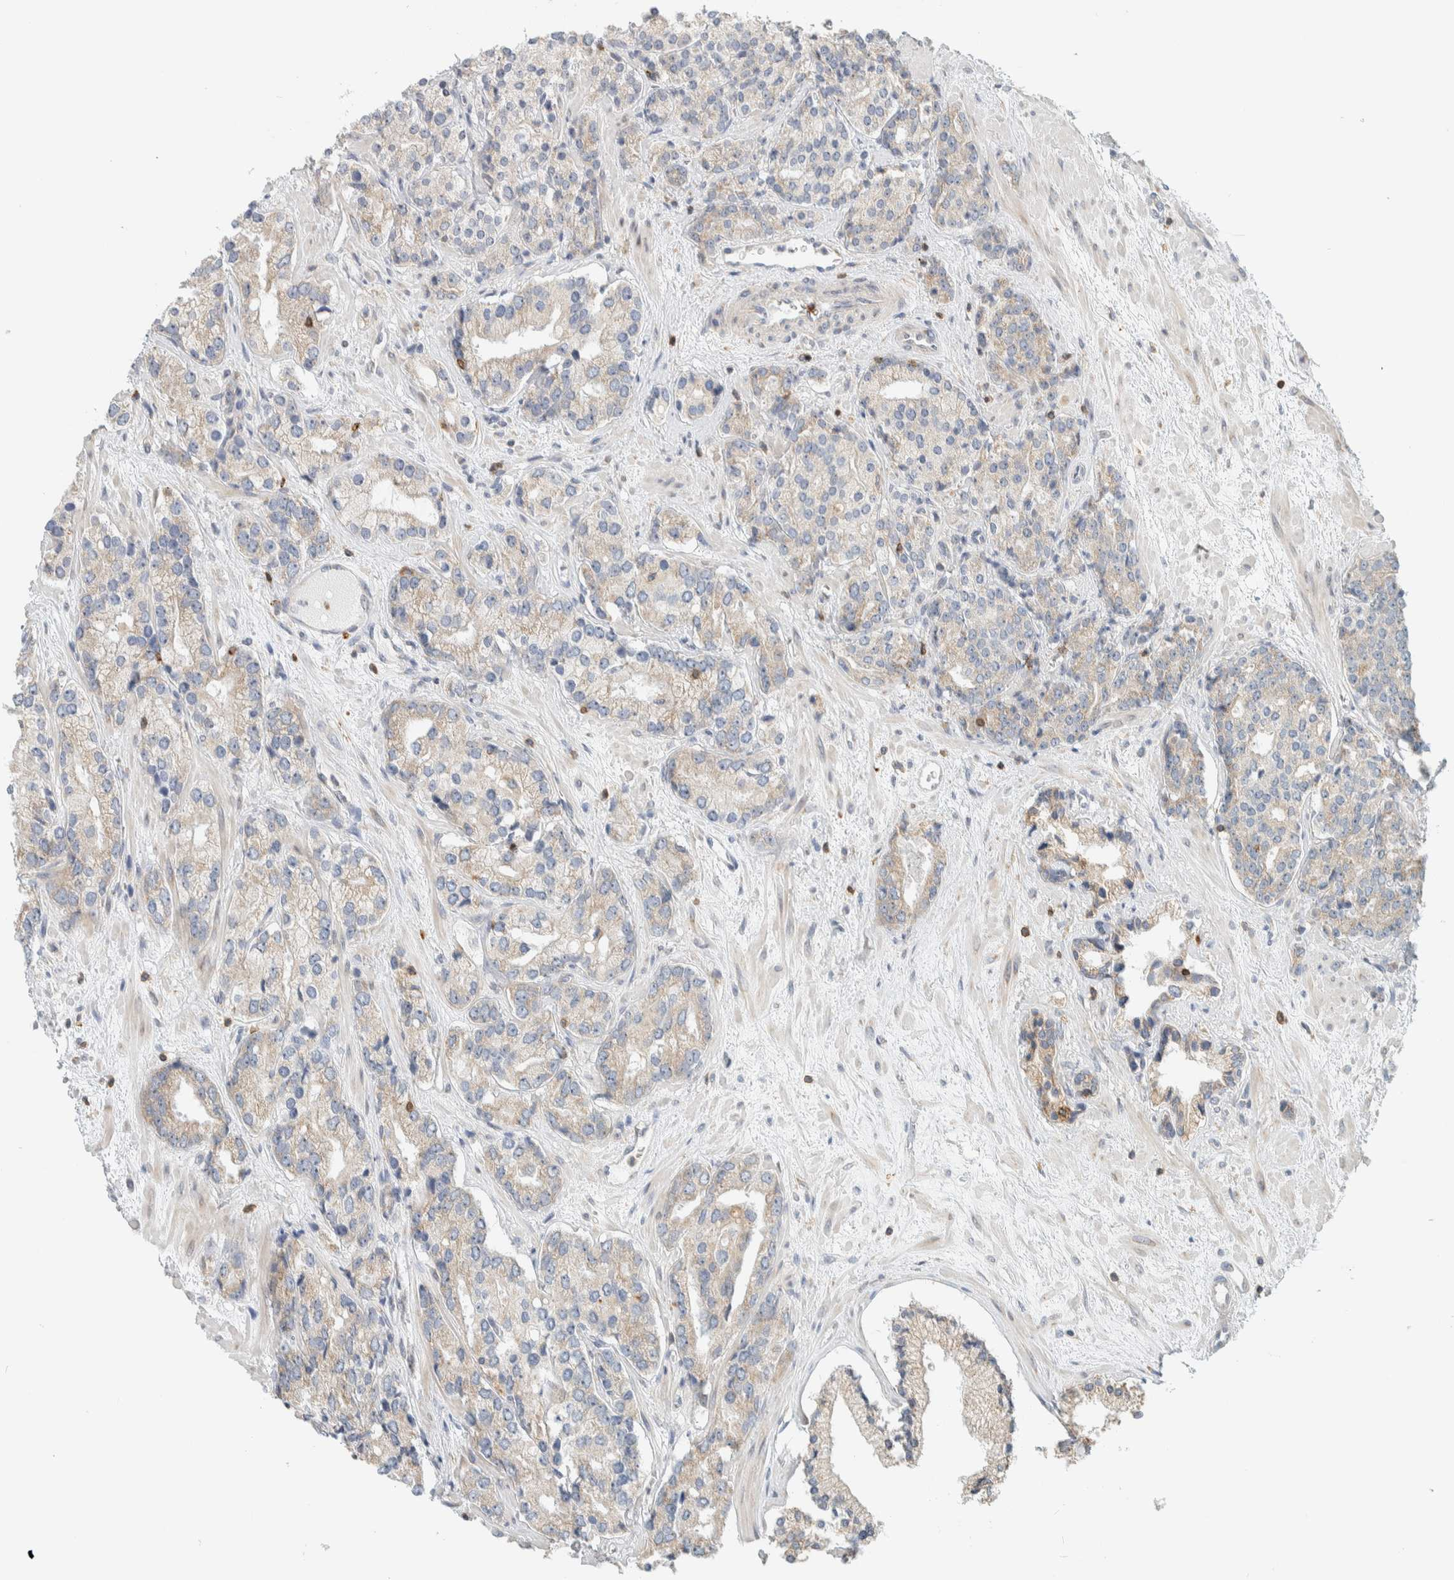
{"staining": {"intensity": "weak", "quantity": "<25%", "location": "cytoplasmic/membranous"}, "tissue": "prostate cancer", "cell_type": "Tumor cells", "image_type": "cancer", "snomed": [{"axis": "morphology", "description": "Adenocarcinoma, High grade"}, {"axis": "topography", "description": "Prostate"}], "caption": "IHC of prostate cancer (adenocarcinoma (high-grade)) shows no staining in tumor cells.", "gene": "CCDC57", "patient": {"sex": "male", "age": 71}}